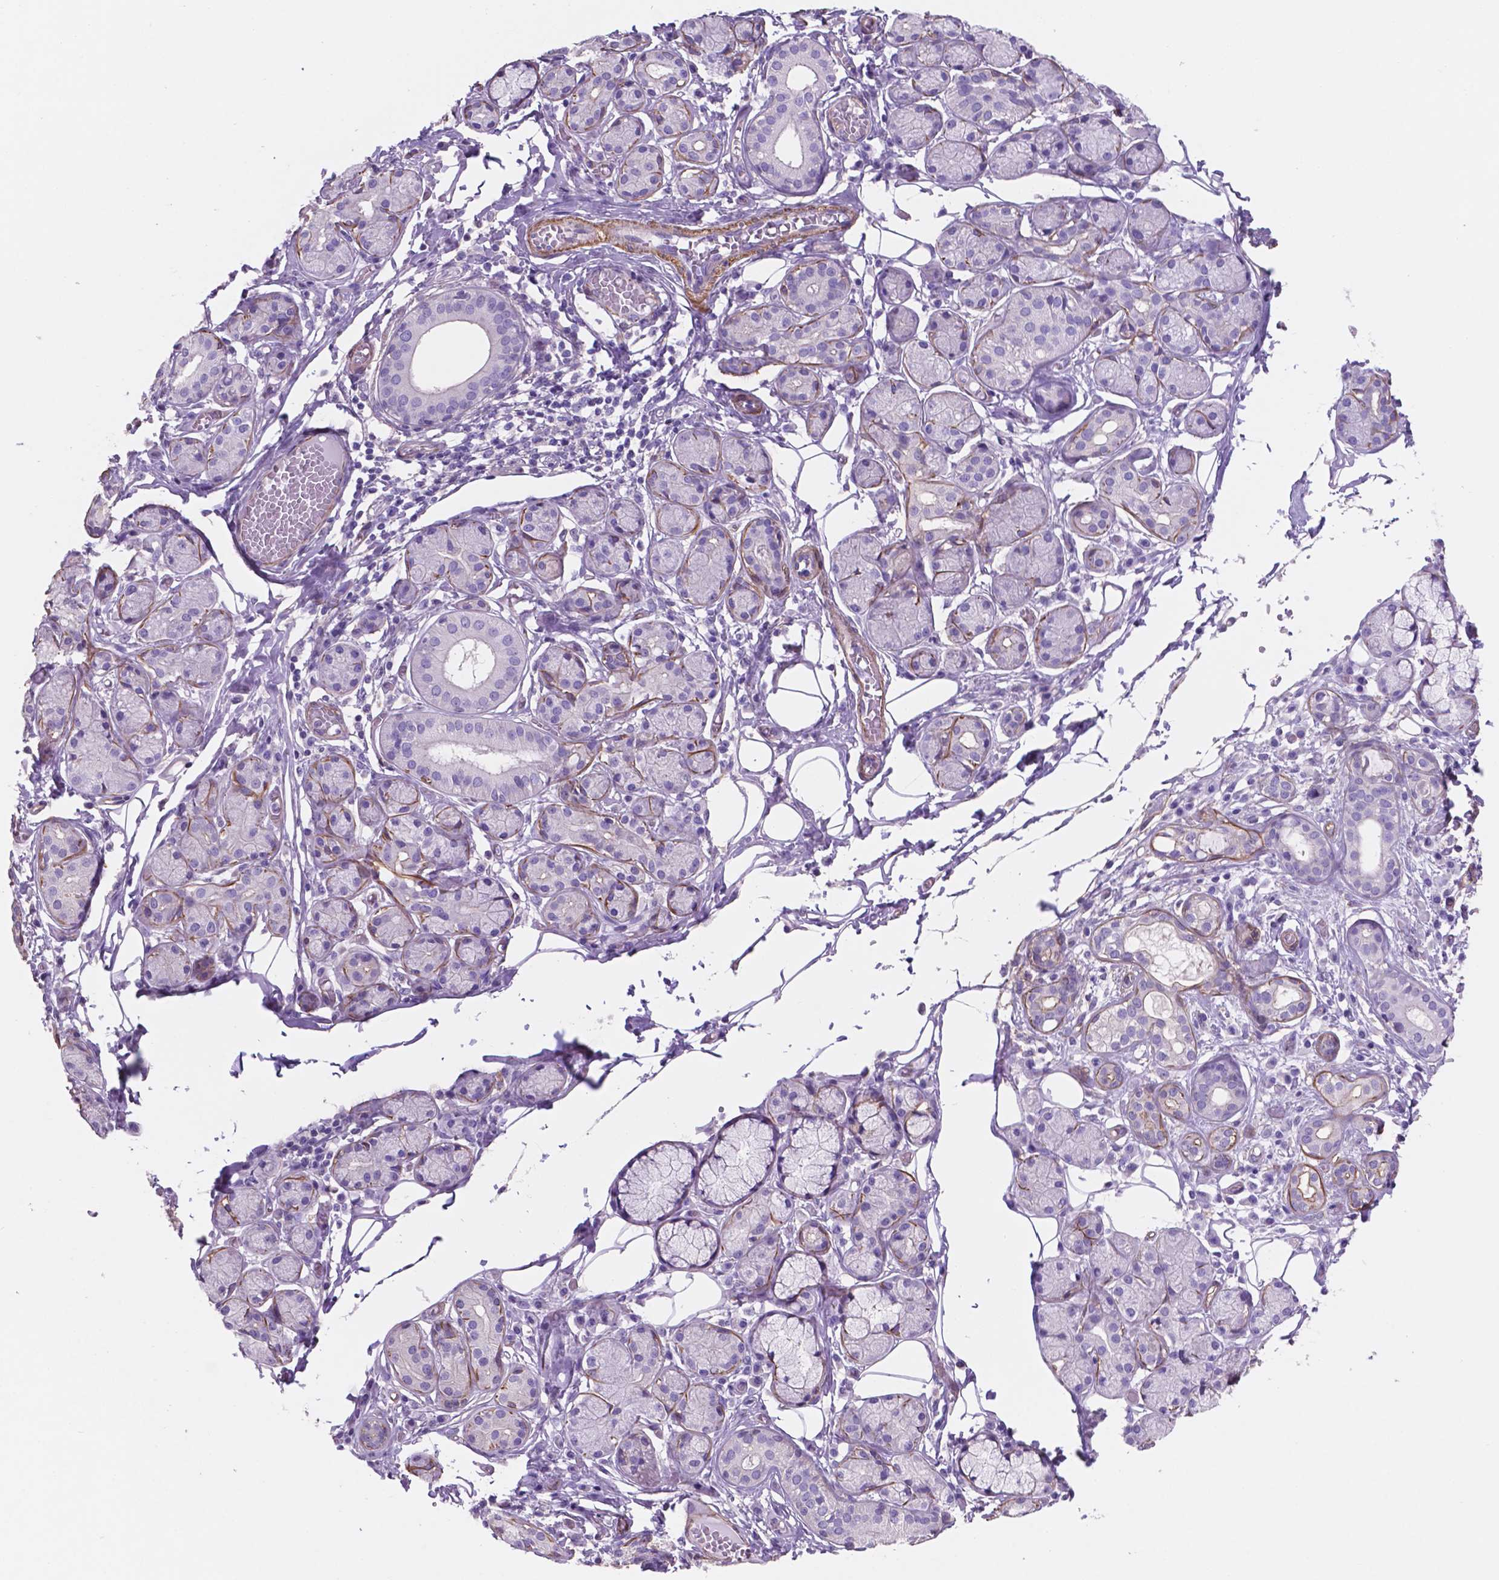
{"staining": {"intensity": "negative", "quantity": "none", "location": "none"}, "tissue": "salivary gland", "cell_type": "Glandular cells", "image_type": "normal", "snomed": [{"axis": "morphology", "description": "Normal tissue, NOS"}, {"axis": "topography", "description": "Salivary gland"}, {"axis": "topography", "description": "Peripheral nerve tissue"}], "caption": "Human salivary gland stained for a protein using immunohistochemistry shows no expression in glandular cells.", "gene": "TOR2A", "patient": {"sex": "male", "age": 71}}